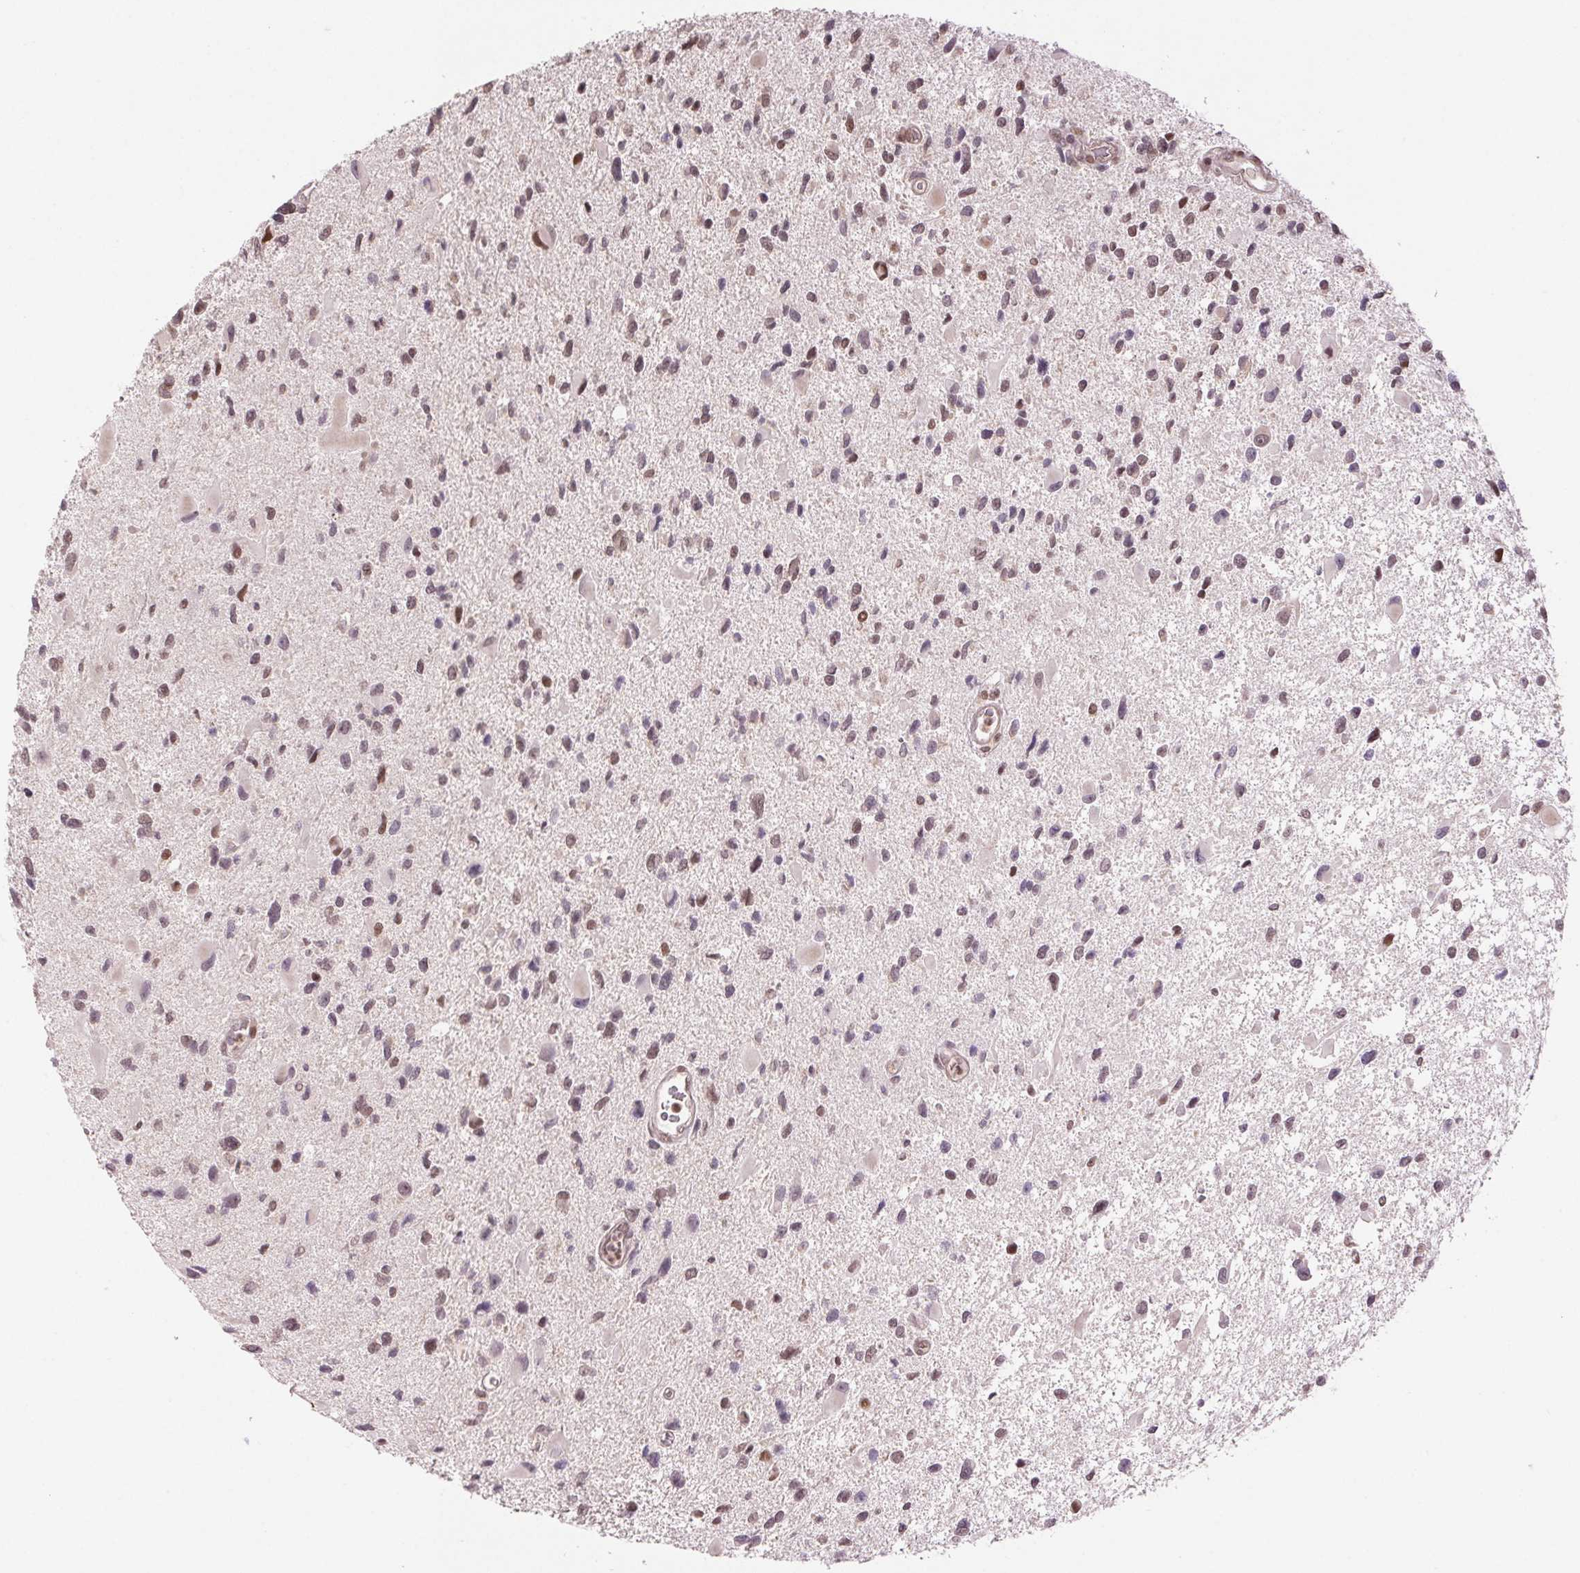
{"staining": {"intensity": "moderate", "quantity": ">75%", "location": "nuclear"}, "tissue": "glioma", "cell_type": "Tumor cells", "image_type": "cancer", "snomed": [{"axis": "morphology", "description": "Glioma, malignant, Low grade"}, {"axis": "topography", "description": "Brain"}], "caption": "Protein staining of low-grade glioma (malignant) tissue displays moderate nuclear staining in approximately >75% of tumor cells. (Brightfield microscopy of DAB IHC at high magnification).", "gene": "GRHL3", "patient": {"sex": "female", "age": 32}}